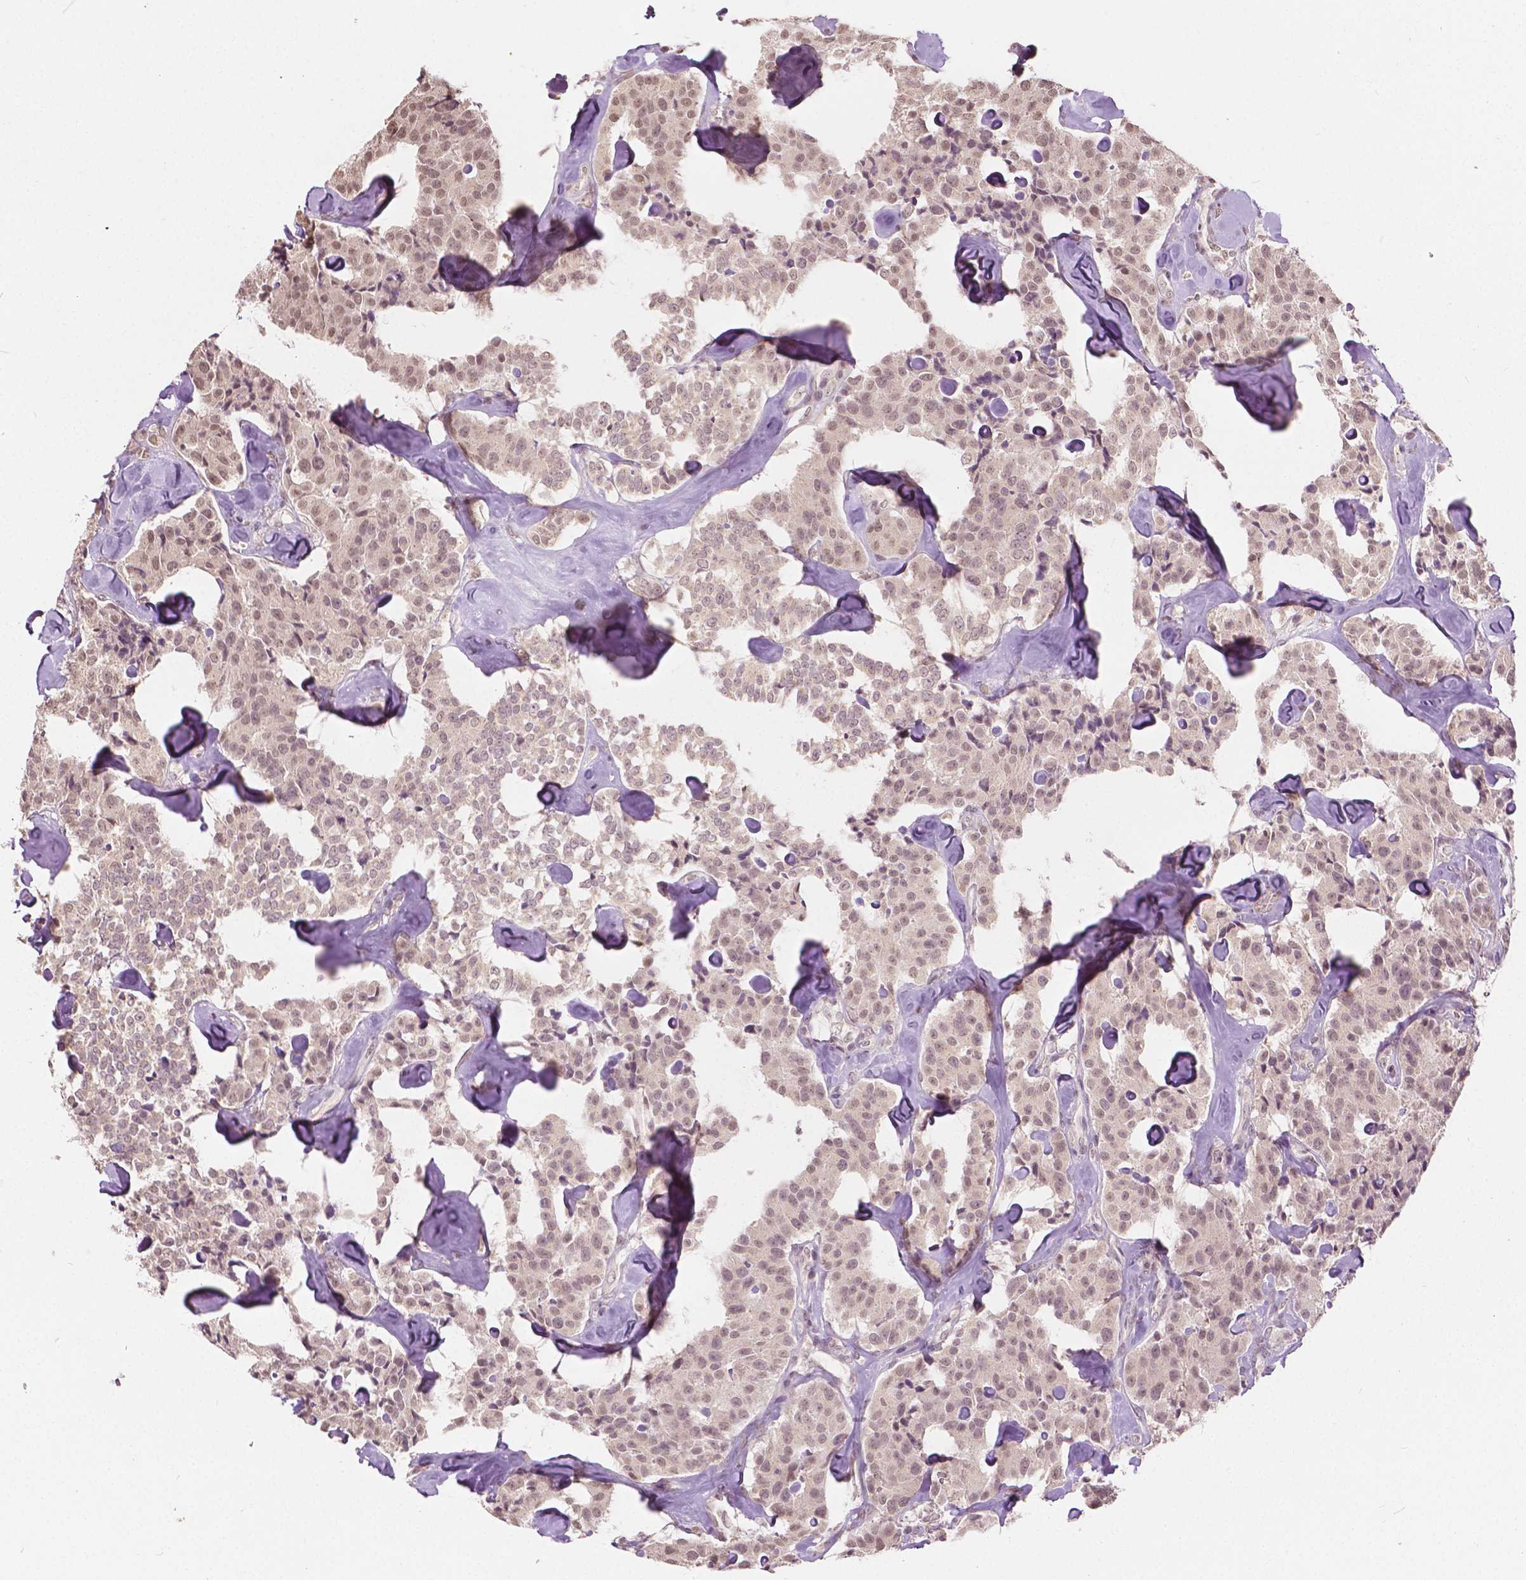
{"staining": {"intensity": "weak", "quantity": ">75%", "location": "nuclear"}, "tissue": "carcinoid", "cell_type": "Tumor cells", "image_type": "cancer", "snomed": [{"axis": "morphology", "description": "Carcinoid, malignant, NOS"}, {"axis": "topography", "description": "Pancreas"}], "caption": "Immunohistochemistry (DAB (3,3'-diaminobenzidine)) staining of malignant carcinoid reveals weak nuclear protein staining in approximately >75% of tumor cells.", "gene": "HOXA10", "patient": {"sex": "male", "age": 41}}